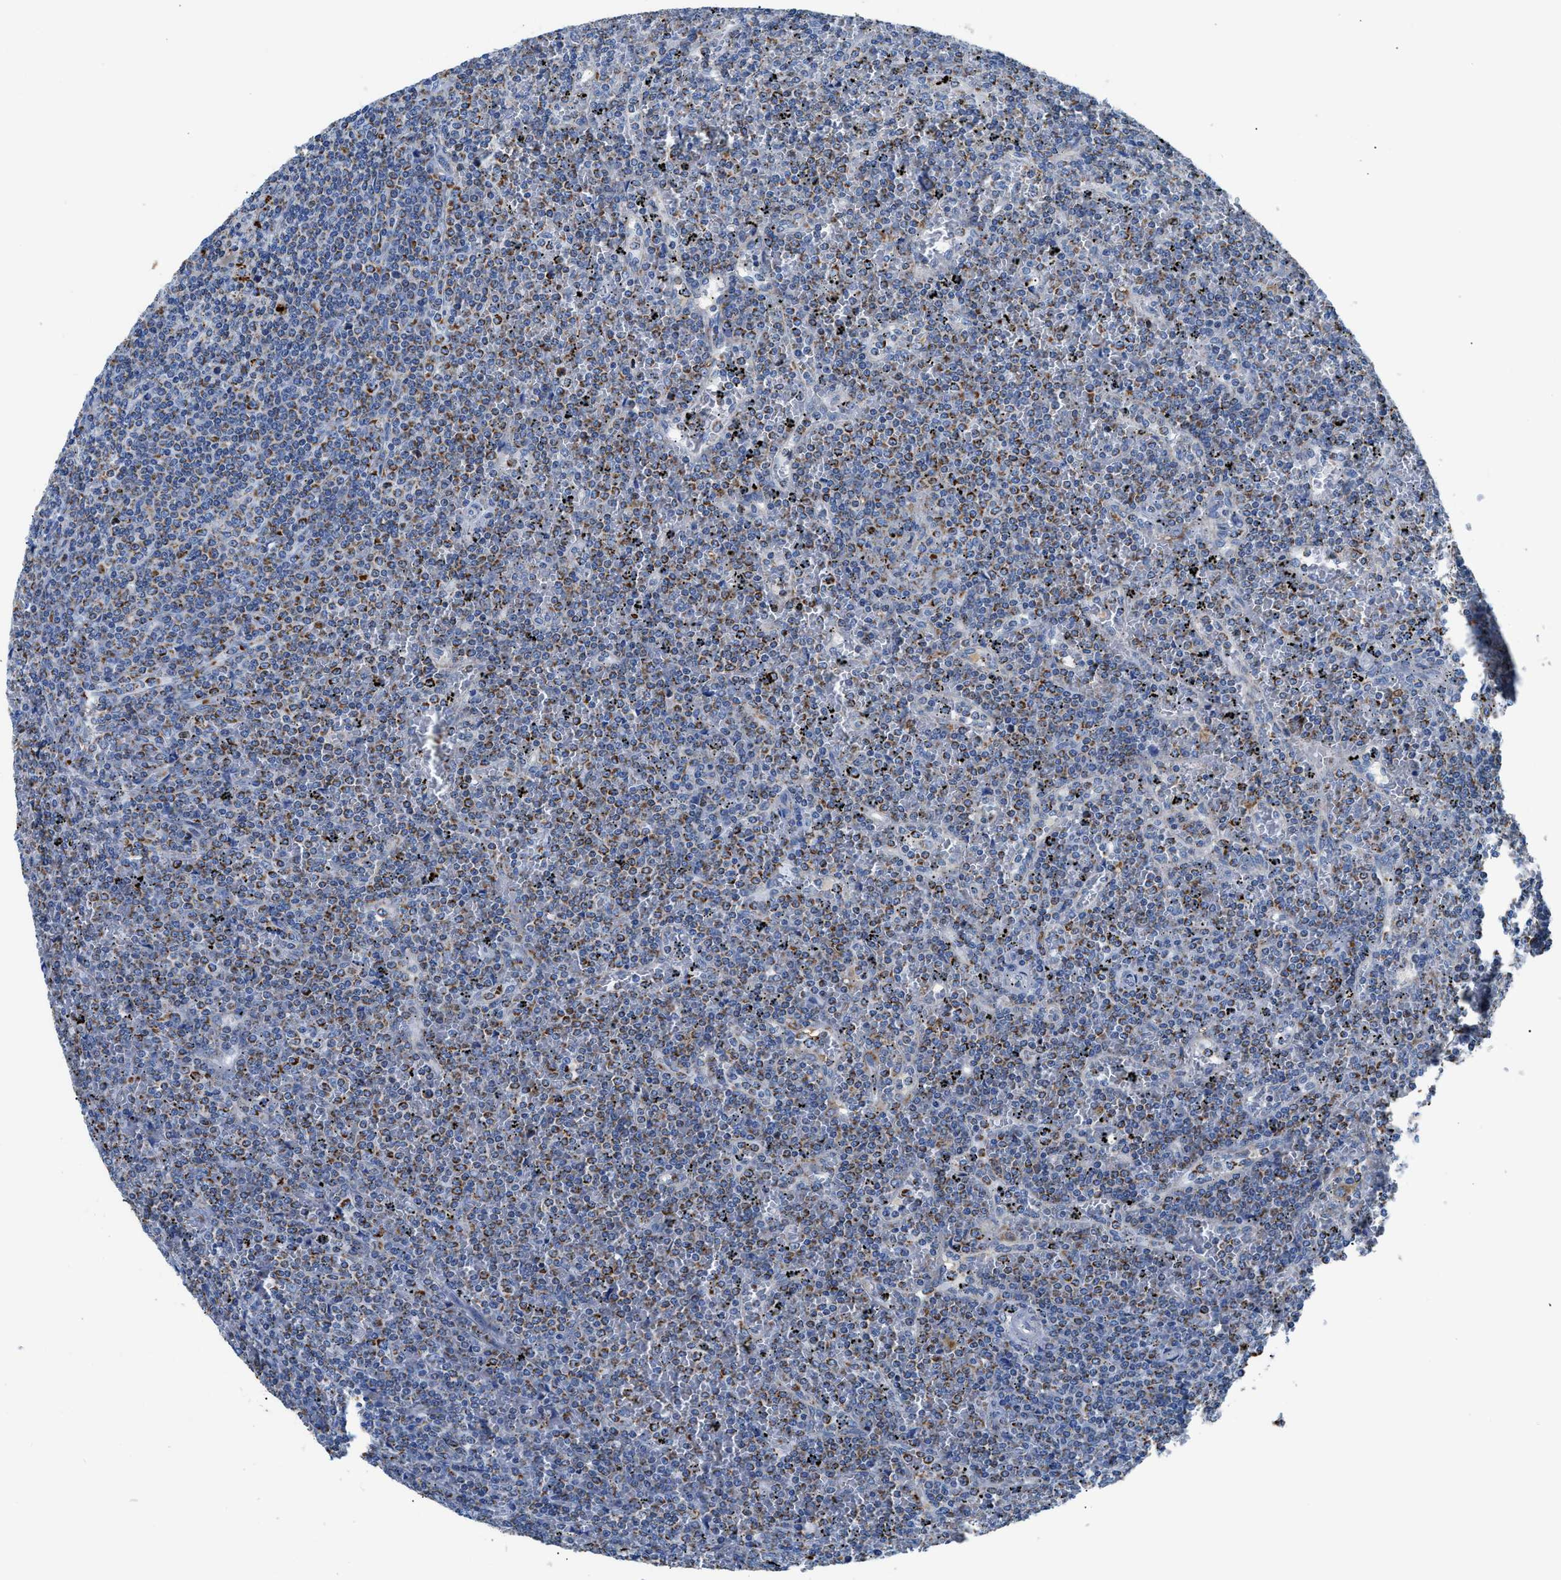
{"staining": {"intensity": "moderate", "quantity": "<25%", "location": "cytoplasmic/membranous"}, "tissue": "lymphoma", "cell_type": "Tumor cells", "image_type": "cancer", "snomed": [{"axis": "morphology", "description": "Malignant lymphoma, non-Hodgkin's type, Low grade"}, {"axis": "topography", "description": "Spleen"}], "caption": "Human lymphoma stained with a protein marker reveals moderate staining in tumor cells.", "gene": "ZDHHC3", "patient": {"sex": "female", "age": 19}}